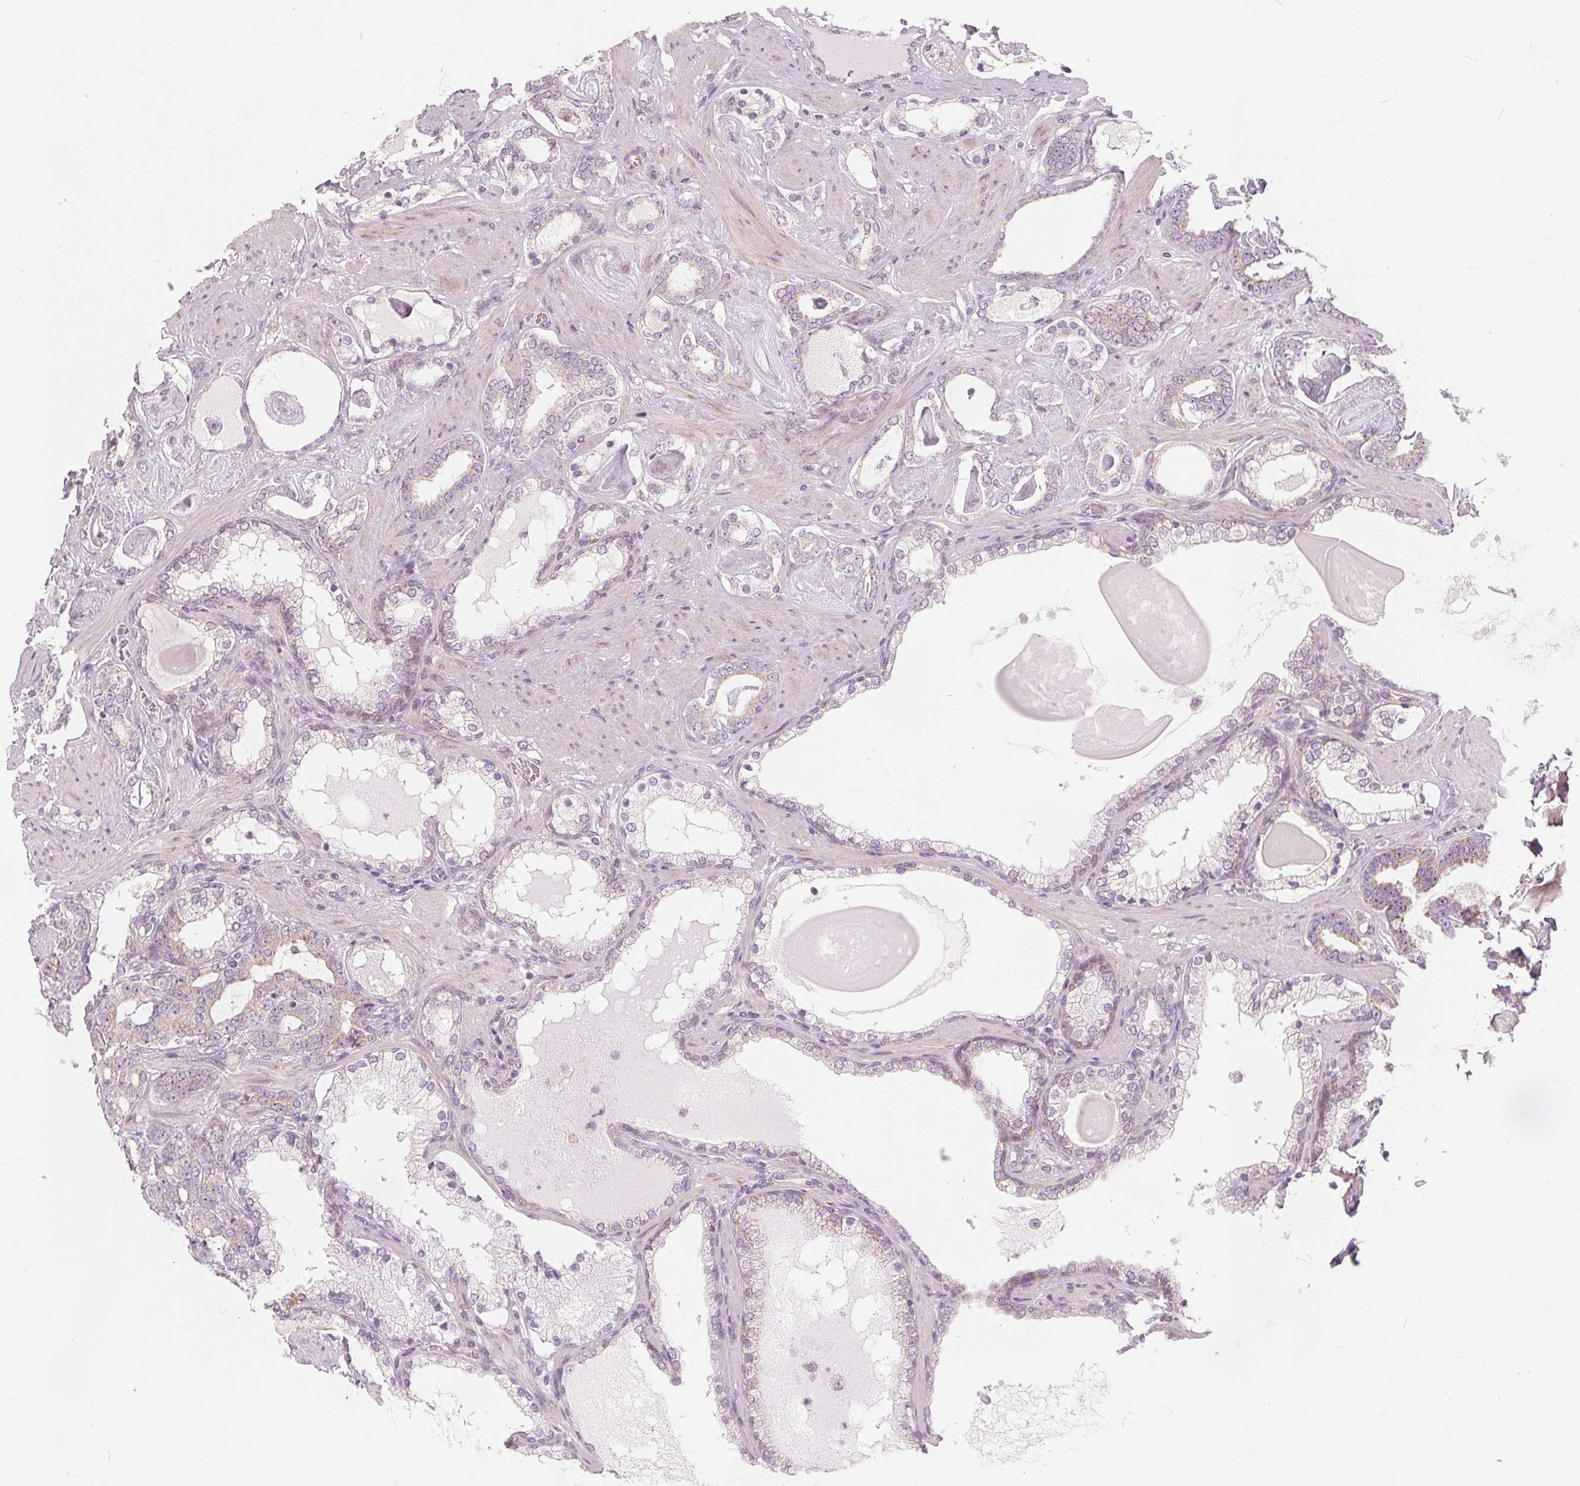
{"staining": {"intensity": "weak", "quantity": "25%-75%", "location": "cytoplasmic/membranous"}, "tissue": "prostate cancer", "cell_type": "Tumor cells", "image_type": "cancer", "snomed": [{"axis": "morphology", "description": "Adenocarcinoma, High grade"}, {"axis": "topography", "description": "Prostate"}], "caption": "Prostate high-grade adenocarcinoma stained with immunohistochemistry (IHC) shows weak cytoplasmic/membranous positivity in about 25%-75% of tumor cells.", "gene": "NUP210L", "patient": {"sex": "male", "age": 63}}